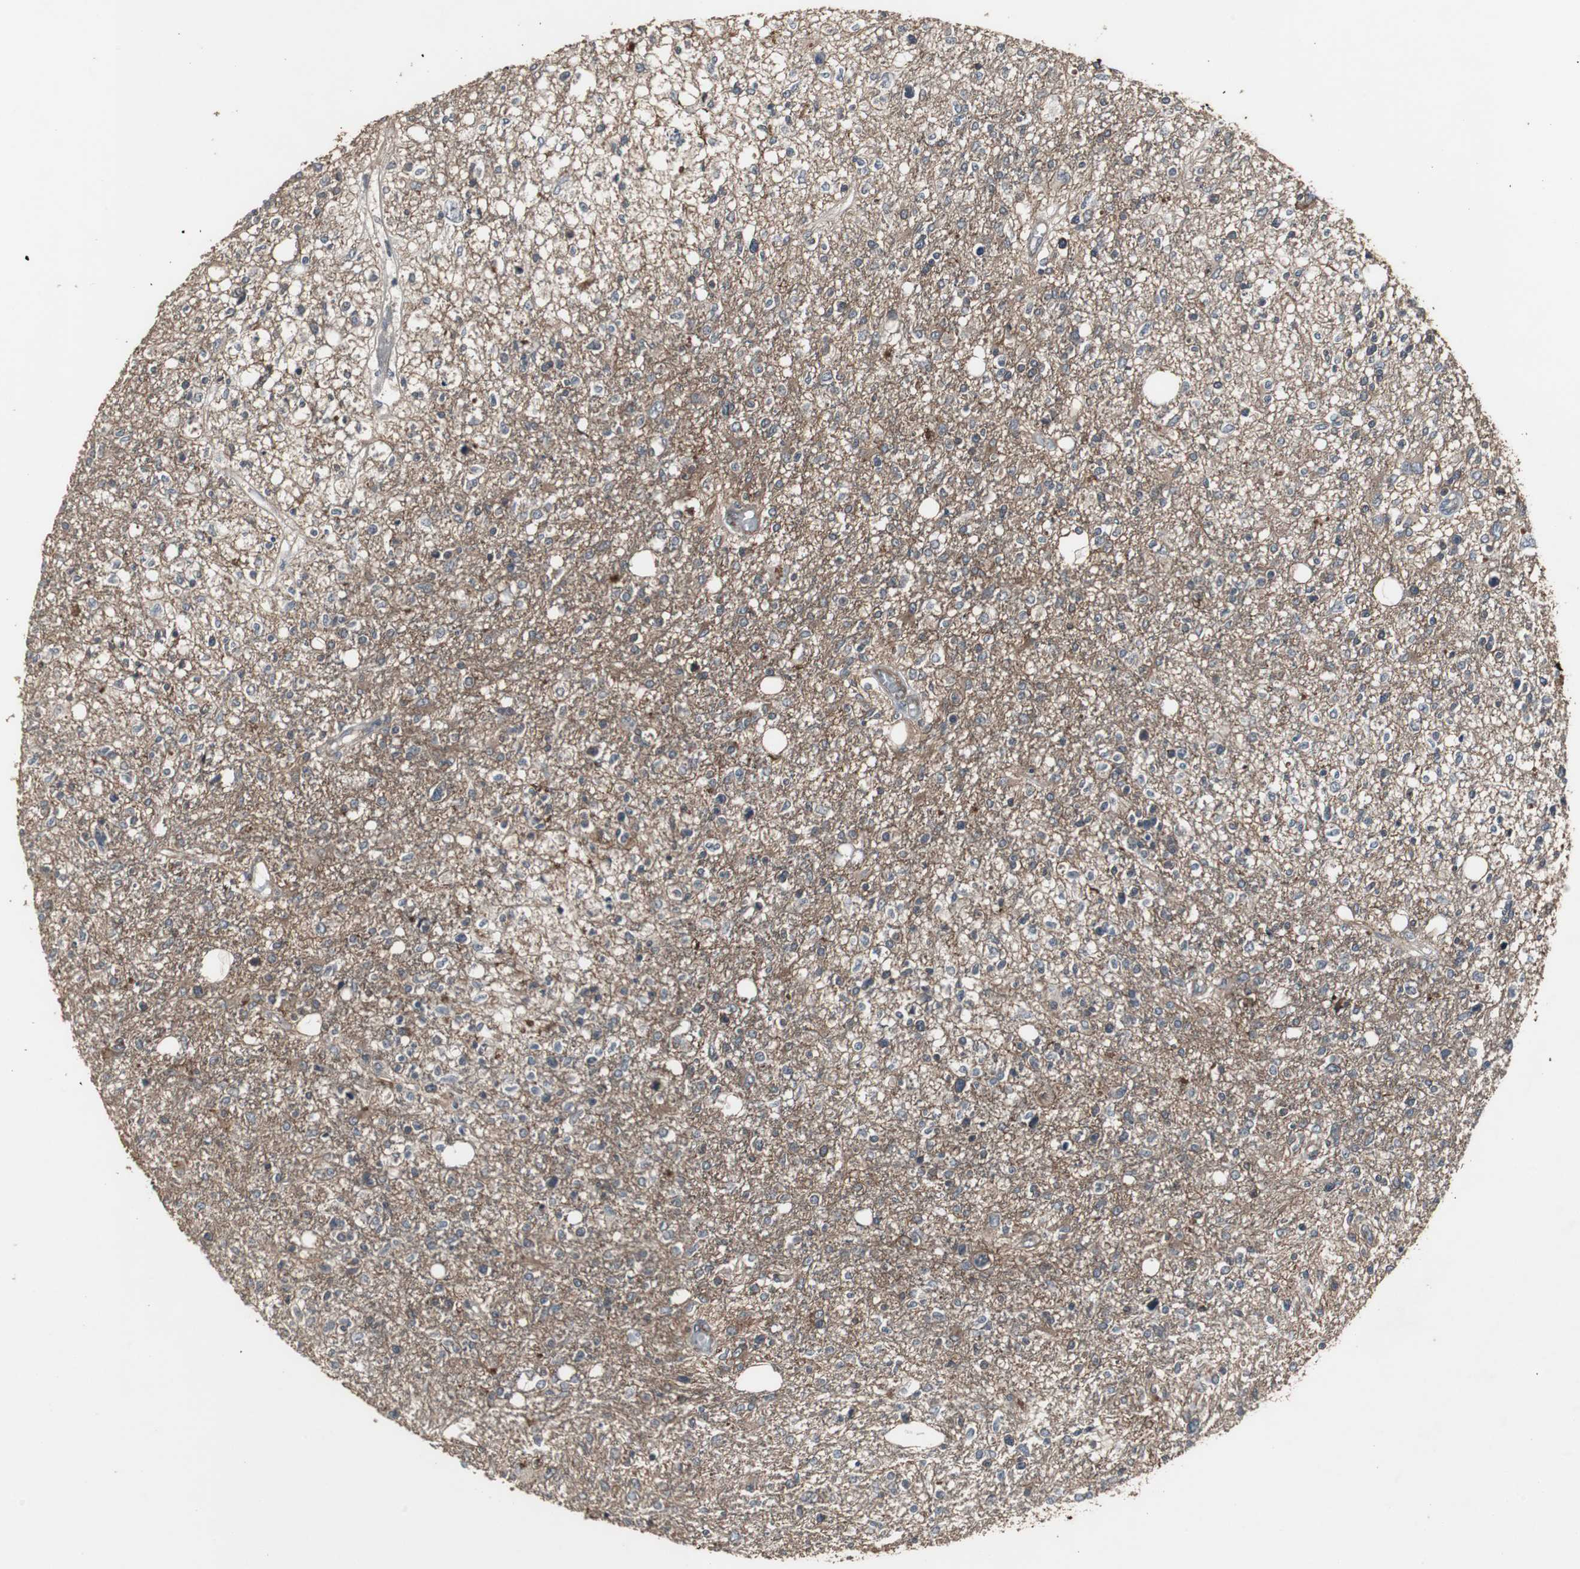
{"staining": {"intensity": "weak", "quantity": ">75%", "location": "cytoplasmic/membranous"}, "tissue": "glioma", "cell_type": "Tumor cells", "image_type": "cancer", "snomed": [{"axis": "morphology", "description": "Glioma, malignant, High grade"}, {"axis": "topography", "description": "Cerebral cortex"}], "caption": "A brown stain highlights weak cytoplasmic/membranous staining of a protein in human glioma tumor cells.", "gene": "ATP2B2", "patient": {"sex": "male", "age": 76}}